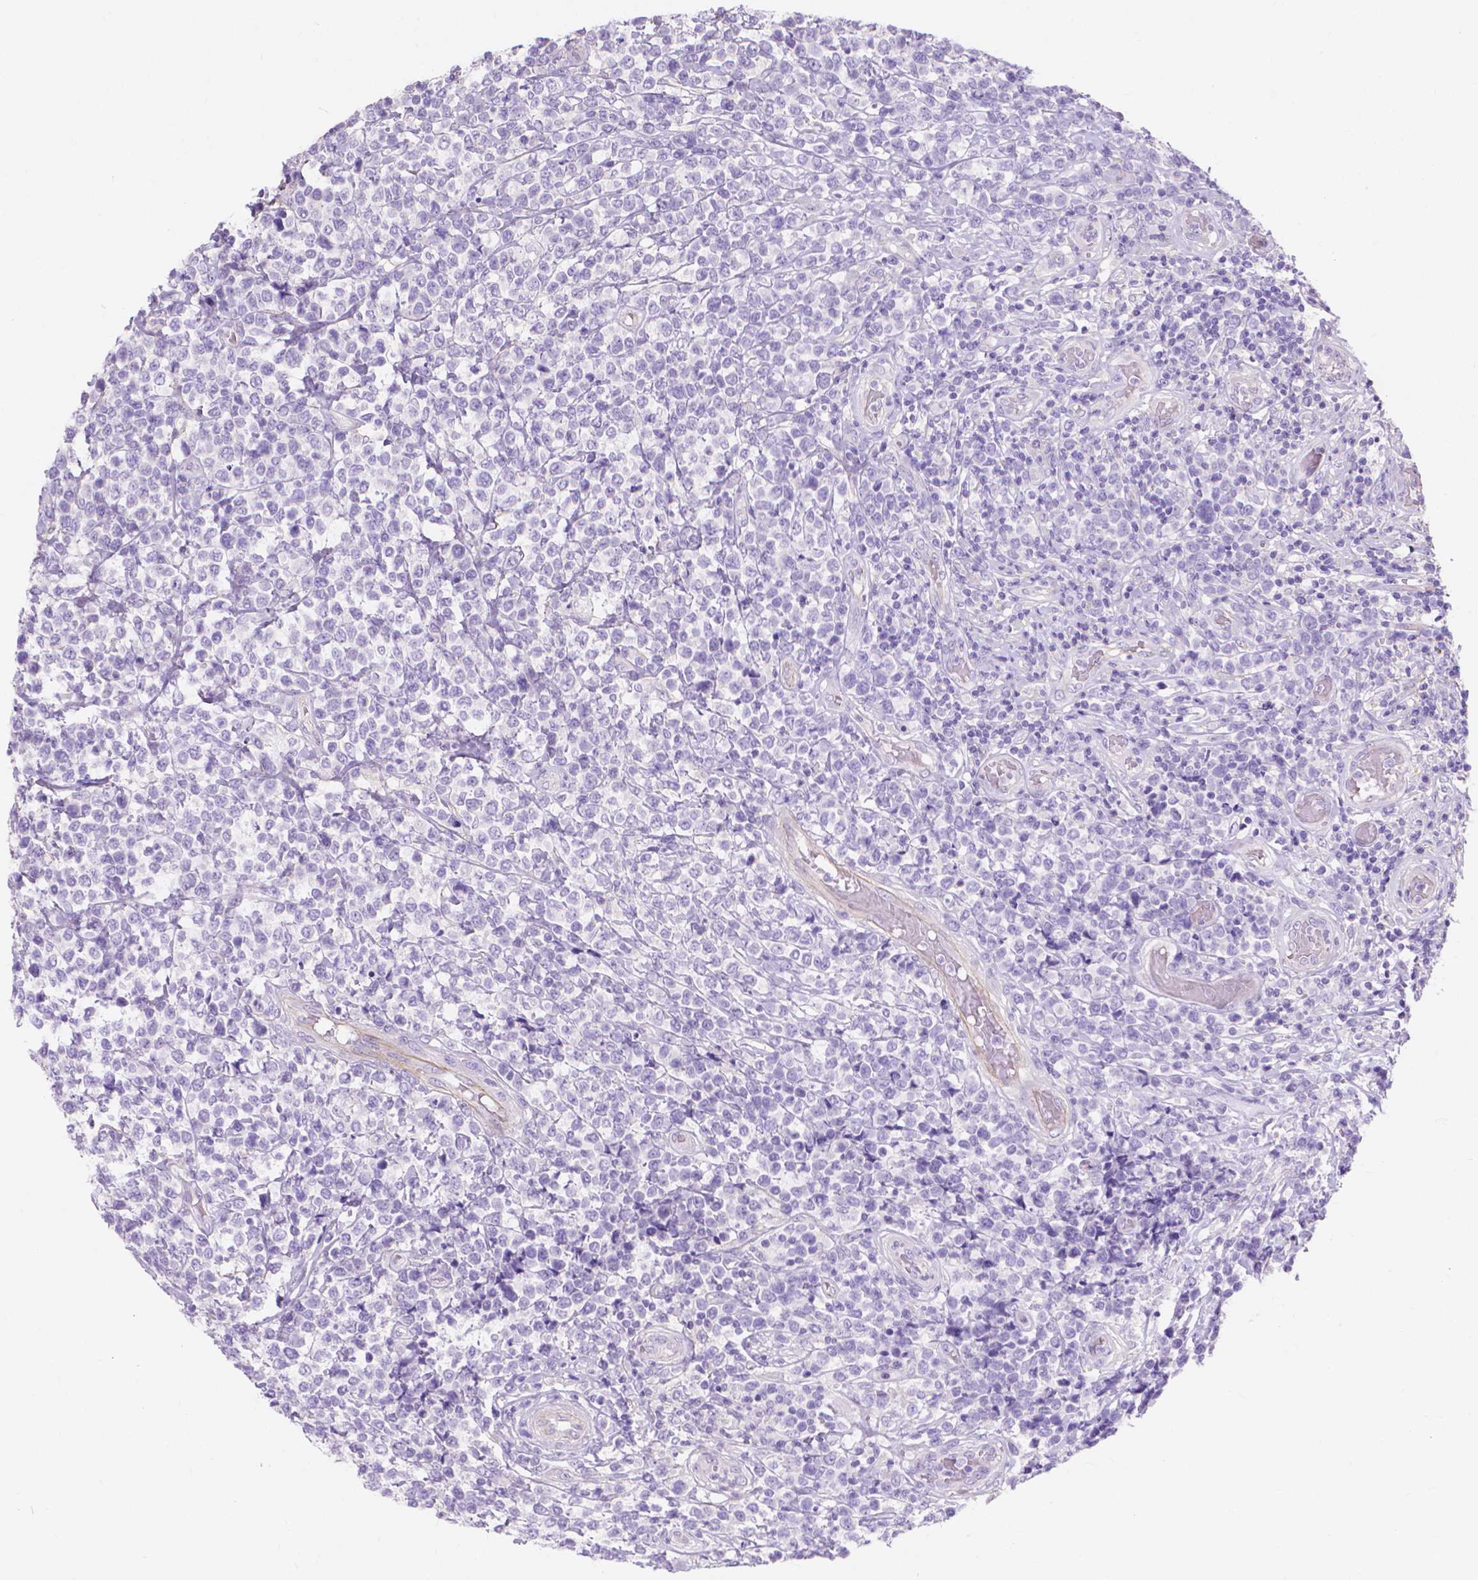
{"staining": {"intensity": "negative", "quantity": "none", "location": "none"}, "tissue": "lymphoma", "cell_type": "Tumor cells", "image_type": "cancer", "snomed": [{"axis": "morphology", "description": "Malignant lymphoma, non-Hodgkin's type, High grade"}, {"axis": "topography", "description": "Soft tissue"}], "caption": "IHC histopathology image of human high-grade malignant lymphoma, non-Hodgkin's type stained for a protein (brown), which exhibits no staining in tumor cells. The staining was performed using DAB to visualize the protein expression in brown, while the nuclei were stained in blue with hematoxylin (Magnification: 20x).", "gene": "MBLAC1", "patient": {"sex": "female", "age": 56}}